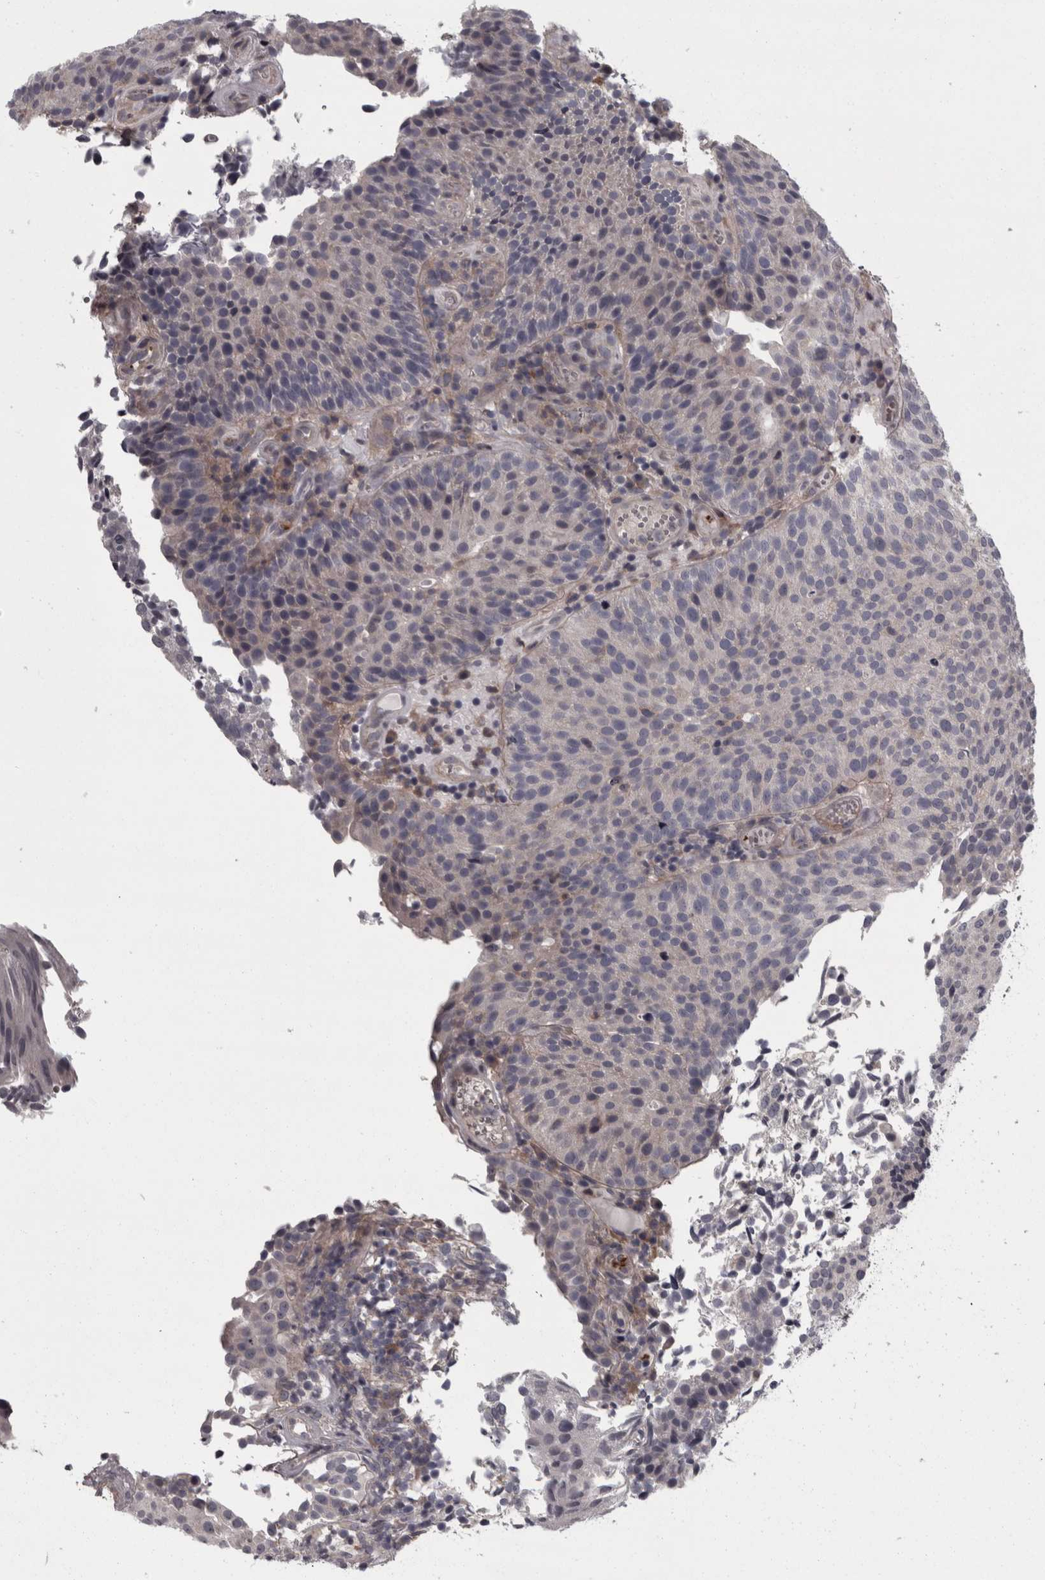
{"staining": {"intensity": "negative", "quantity": "none", "location": "none"}, "tissue": "urothelial cancer", "cell_type": "Tumor cells", "image_type": "cancer", "snomed": [{"axis": "morphology", "description": "Urothelial carcinoma, Low grade"}, {"axis": "topography", "description": "Urinary bladder"}], "caption": "Immunohistochemical staining of human urothelial cancer displays no significant positivity in tumor cells.", "gene": "RSU1", "patient": {"sex": "male", "age": 86}}